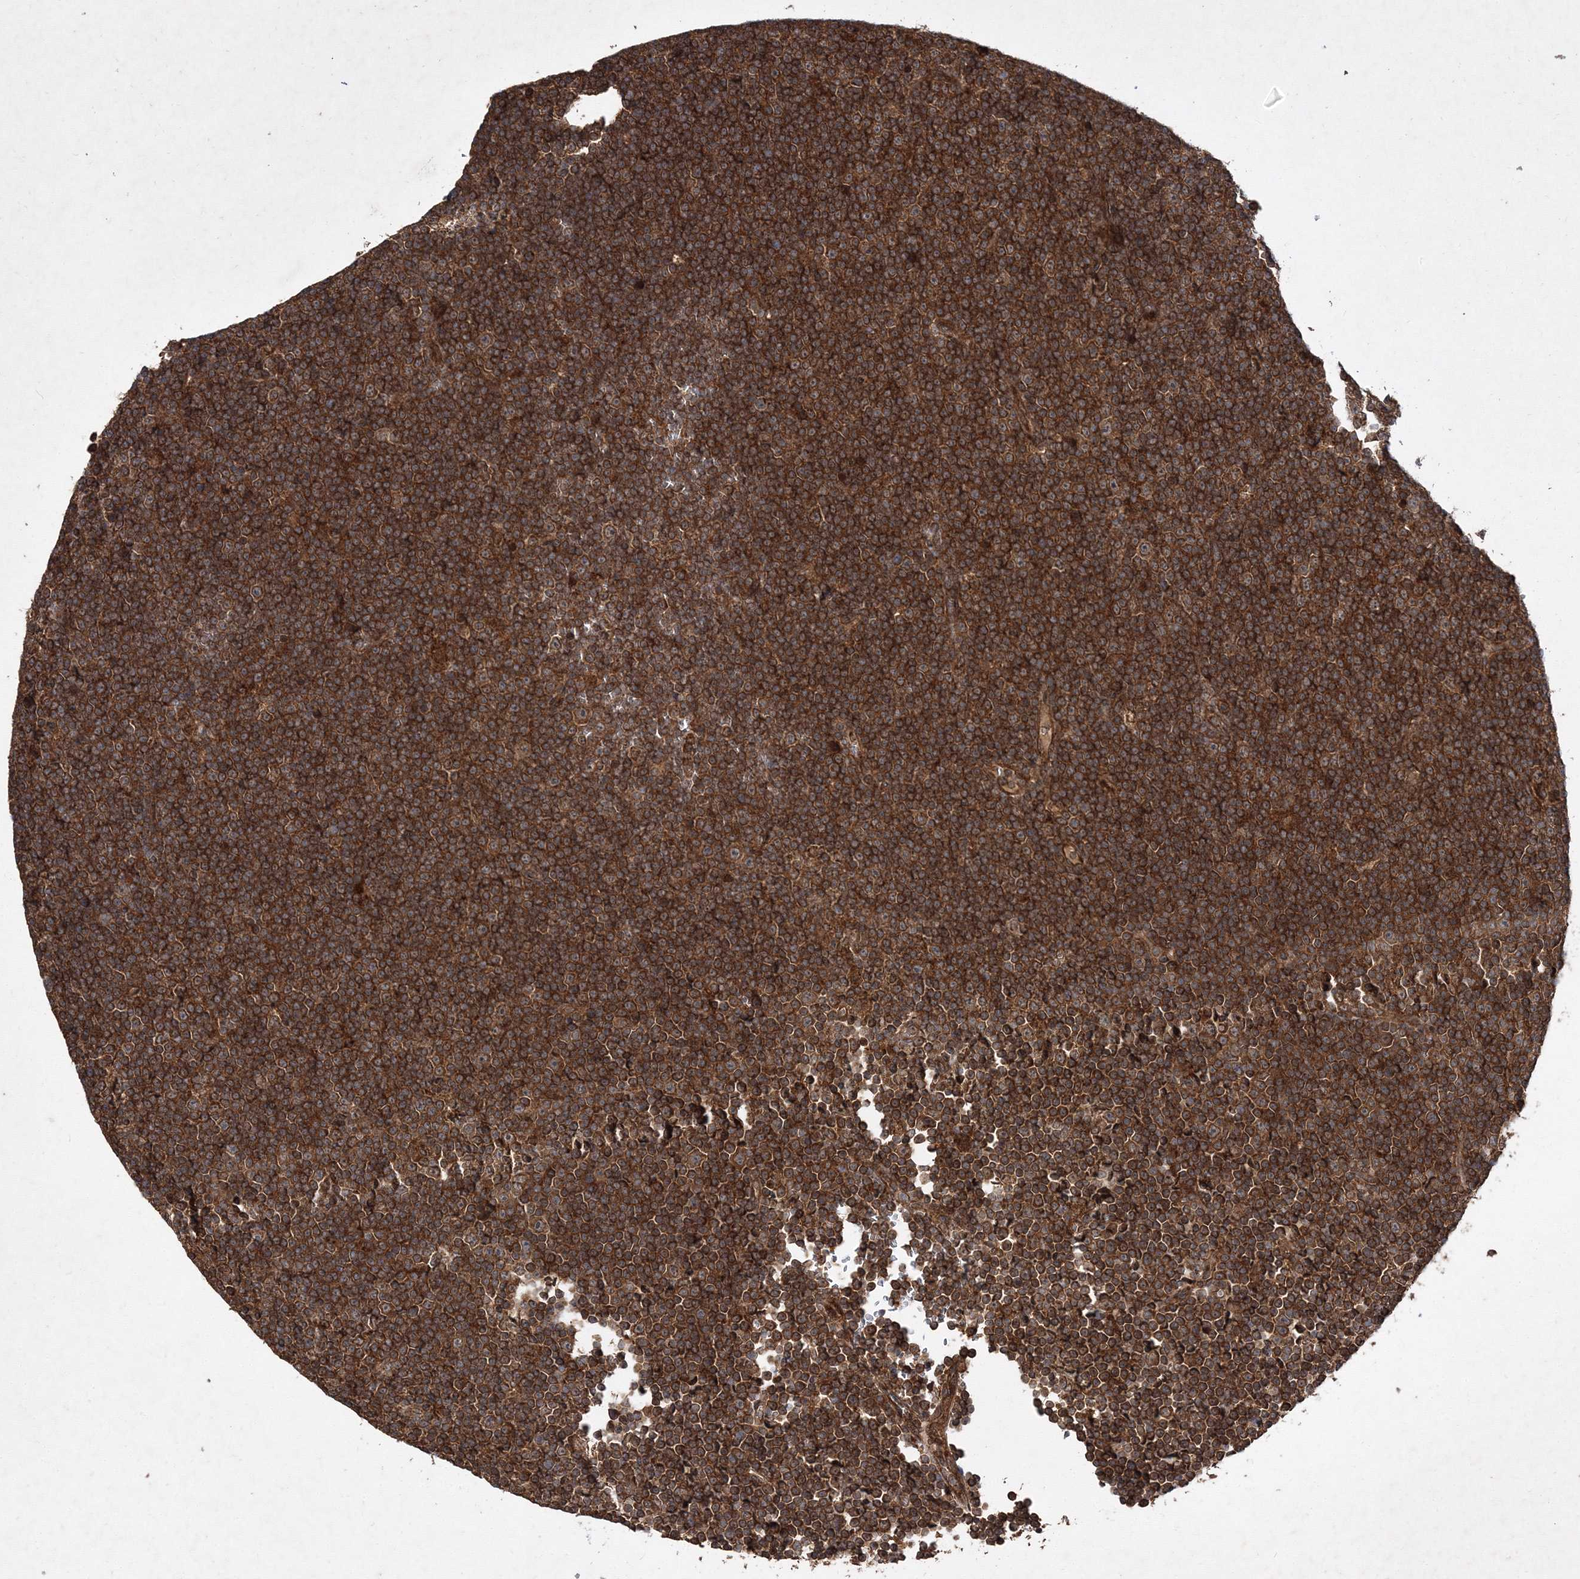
{"staining": {"intensity": "strong", "quantity": ">75%", "location": "cytoplasmic/membranous"}, "tissue": "lymphoma", "cell_type": "Tumor cells", "image_type": "cancer", "snomed": [{"axis": "morphology", "description": "Malignant lymphoma, non-Hodgkin's type, Low grade"}, {"axis": "topography", "description": "Lymph node"}], "caption": "This image displays immunohistochemistry staining of human low-grade malignant lymphoma, non-Hodgkin's type, with high strong cytoplasmic/membranous expression in approximately >75% of tumor cells.", "gene": "DNAJC13", "patient": {"sex": "female", "age": 67}}